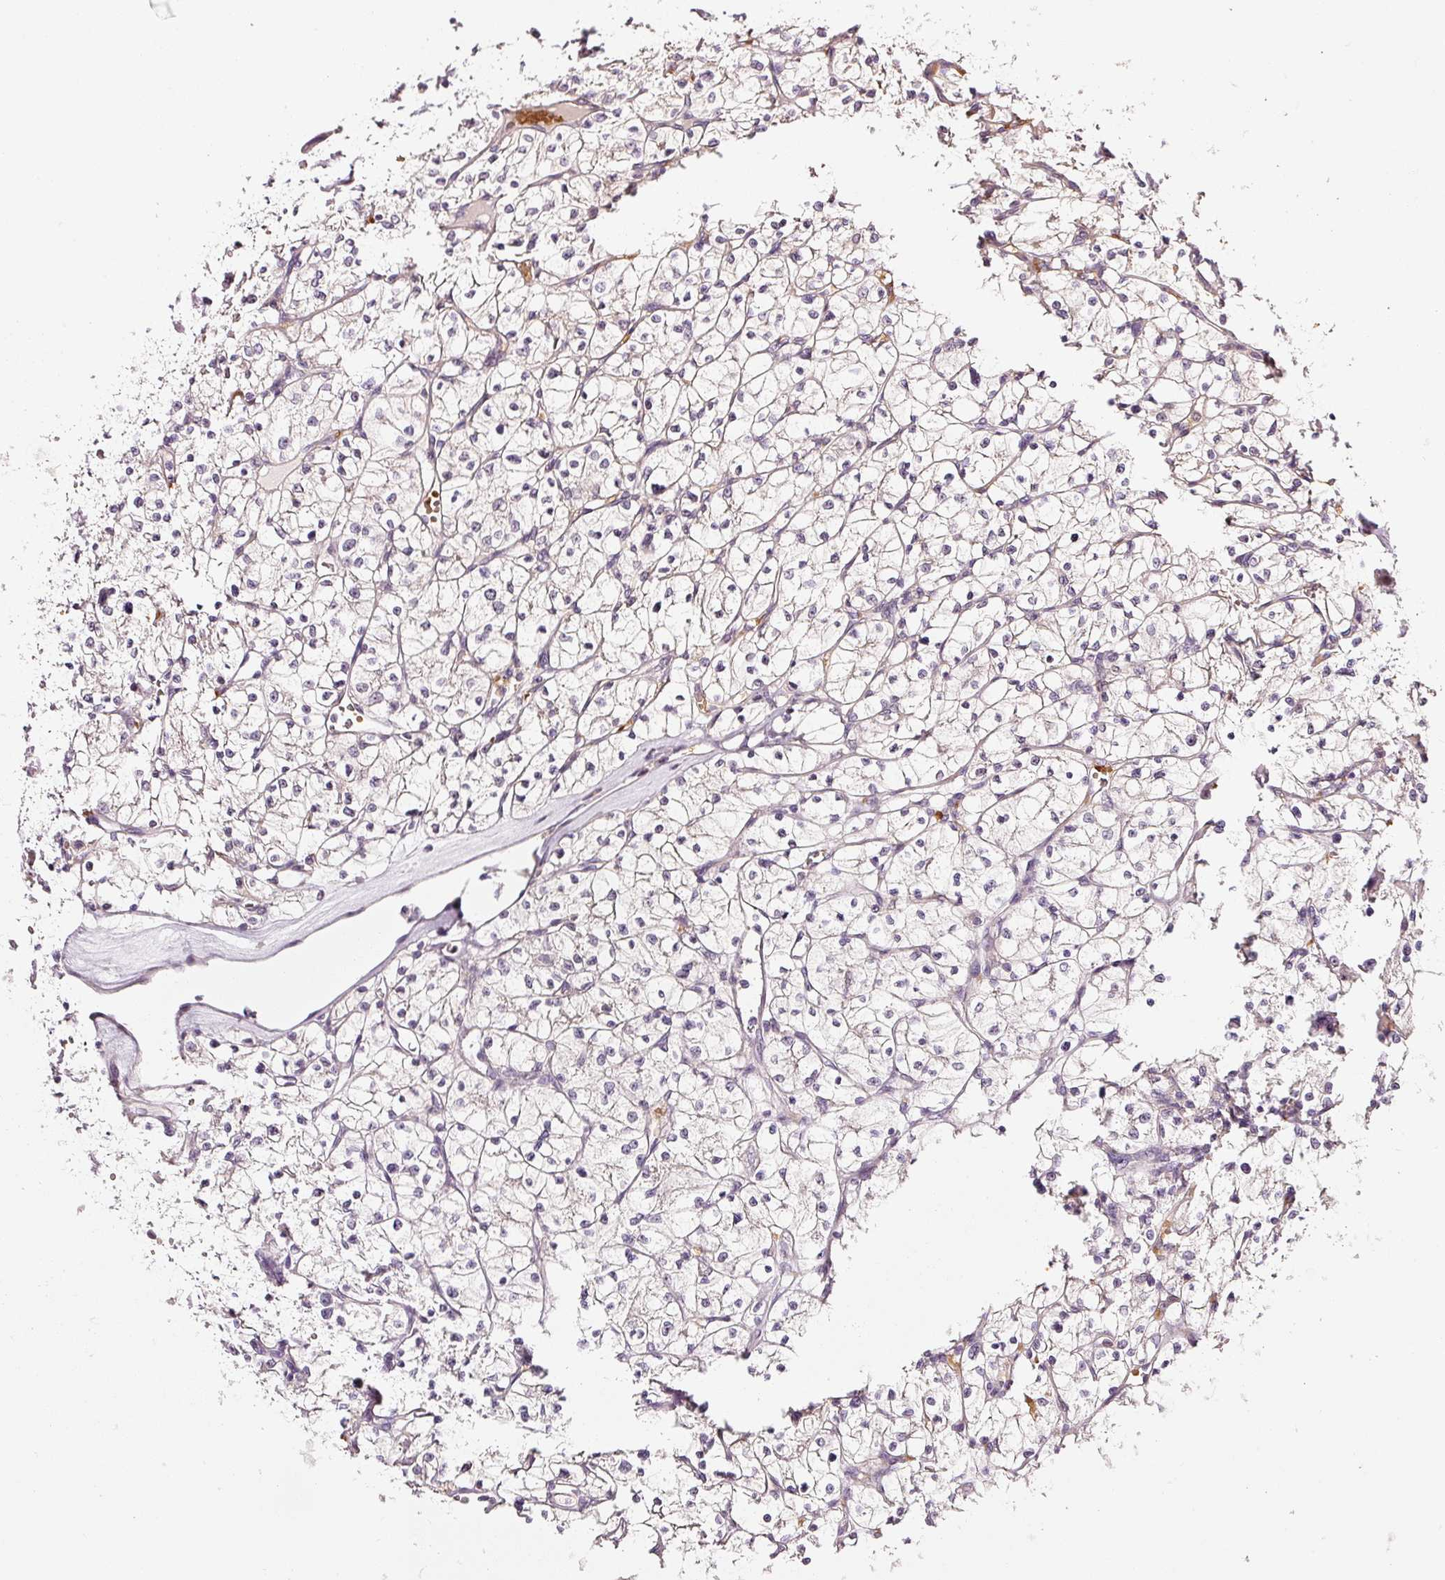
{"staining": {"intensity": "negative", "quantity": "none", "location": "none"}, "tissue": "renal cancer", "cell_type": "Tumor cells", "image_type": "cancer", "snomed": [{"axis": "morphology", "description": "Adenocarcinoma, NOS"}, {"axis": "topography", "description": "Kidney"}], "caption": "Tumor cells show no significant protein positivity in renal cancer.", "gene": "ZNF460", "patient": {"sex": "female", "age": 64}}